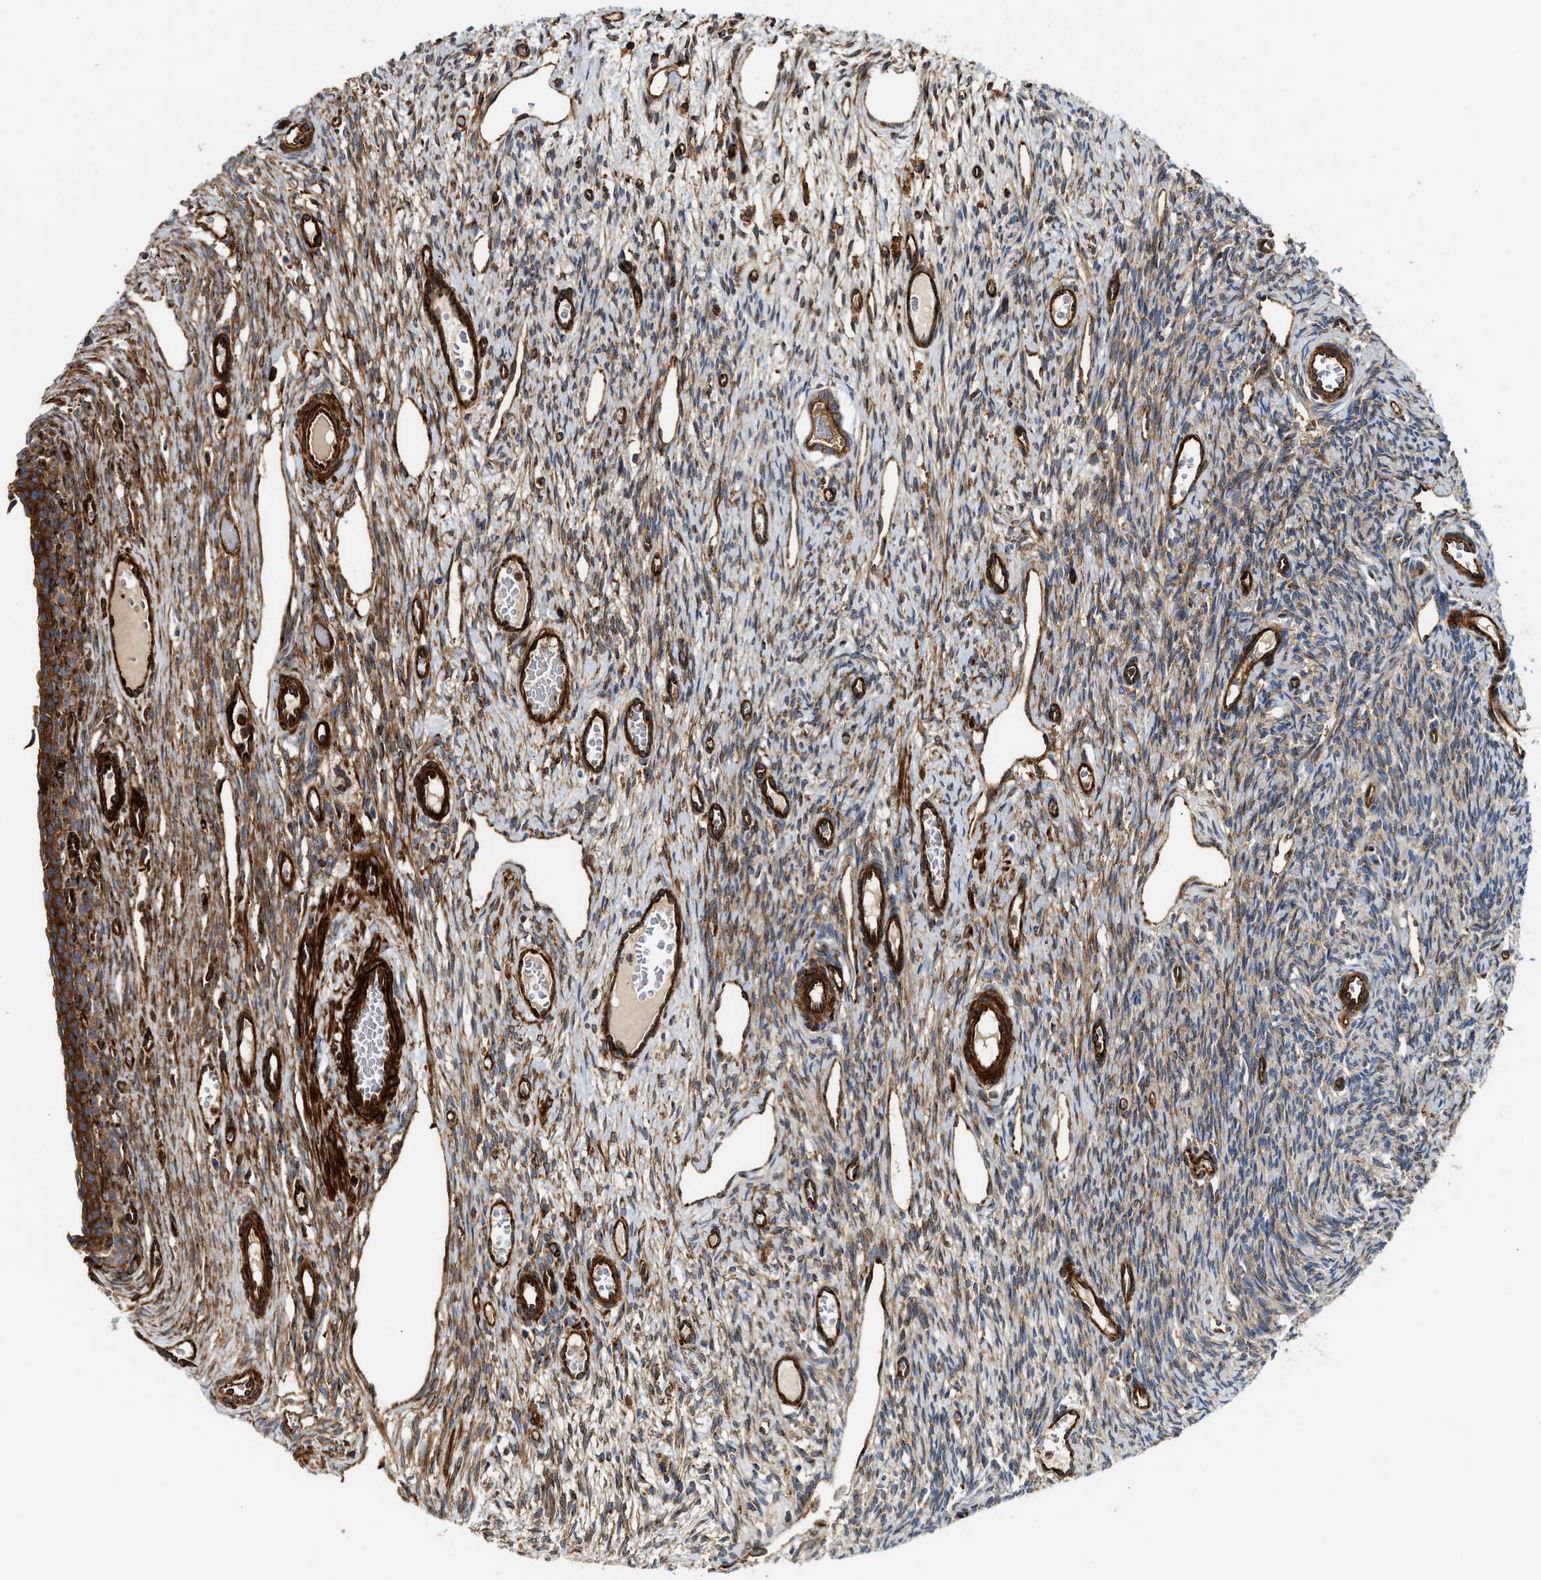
{"staining": {"intensity": "weak", "quantity": ">75%", "location": "cytoplasmic/membranous"}, "tissue": "ovary", "cell_type": "Follicle cells", "image_type": "normal", "snomed": [{"axis": "morphology", "description": "Normal tissue, NOS"}, {"axis": "topography", "description": "Ovary"}], "caption": "Immunohistochemistry histopathology image of unremarkable human ovary stained for a protein (brown), which exhibits low levels of weak cytoplasmic/membranous positivity in approximately >75% of follicle cells.", "gene": "HIP1", "patient": {"sex": "female", "age": 33}}